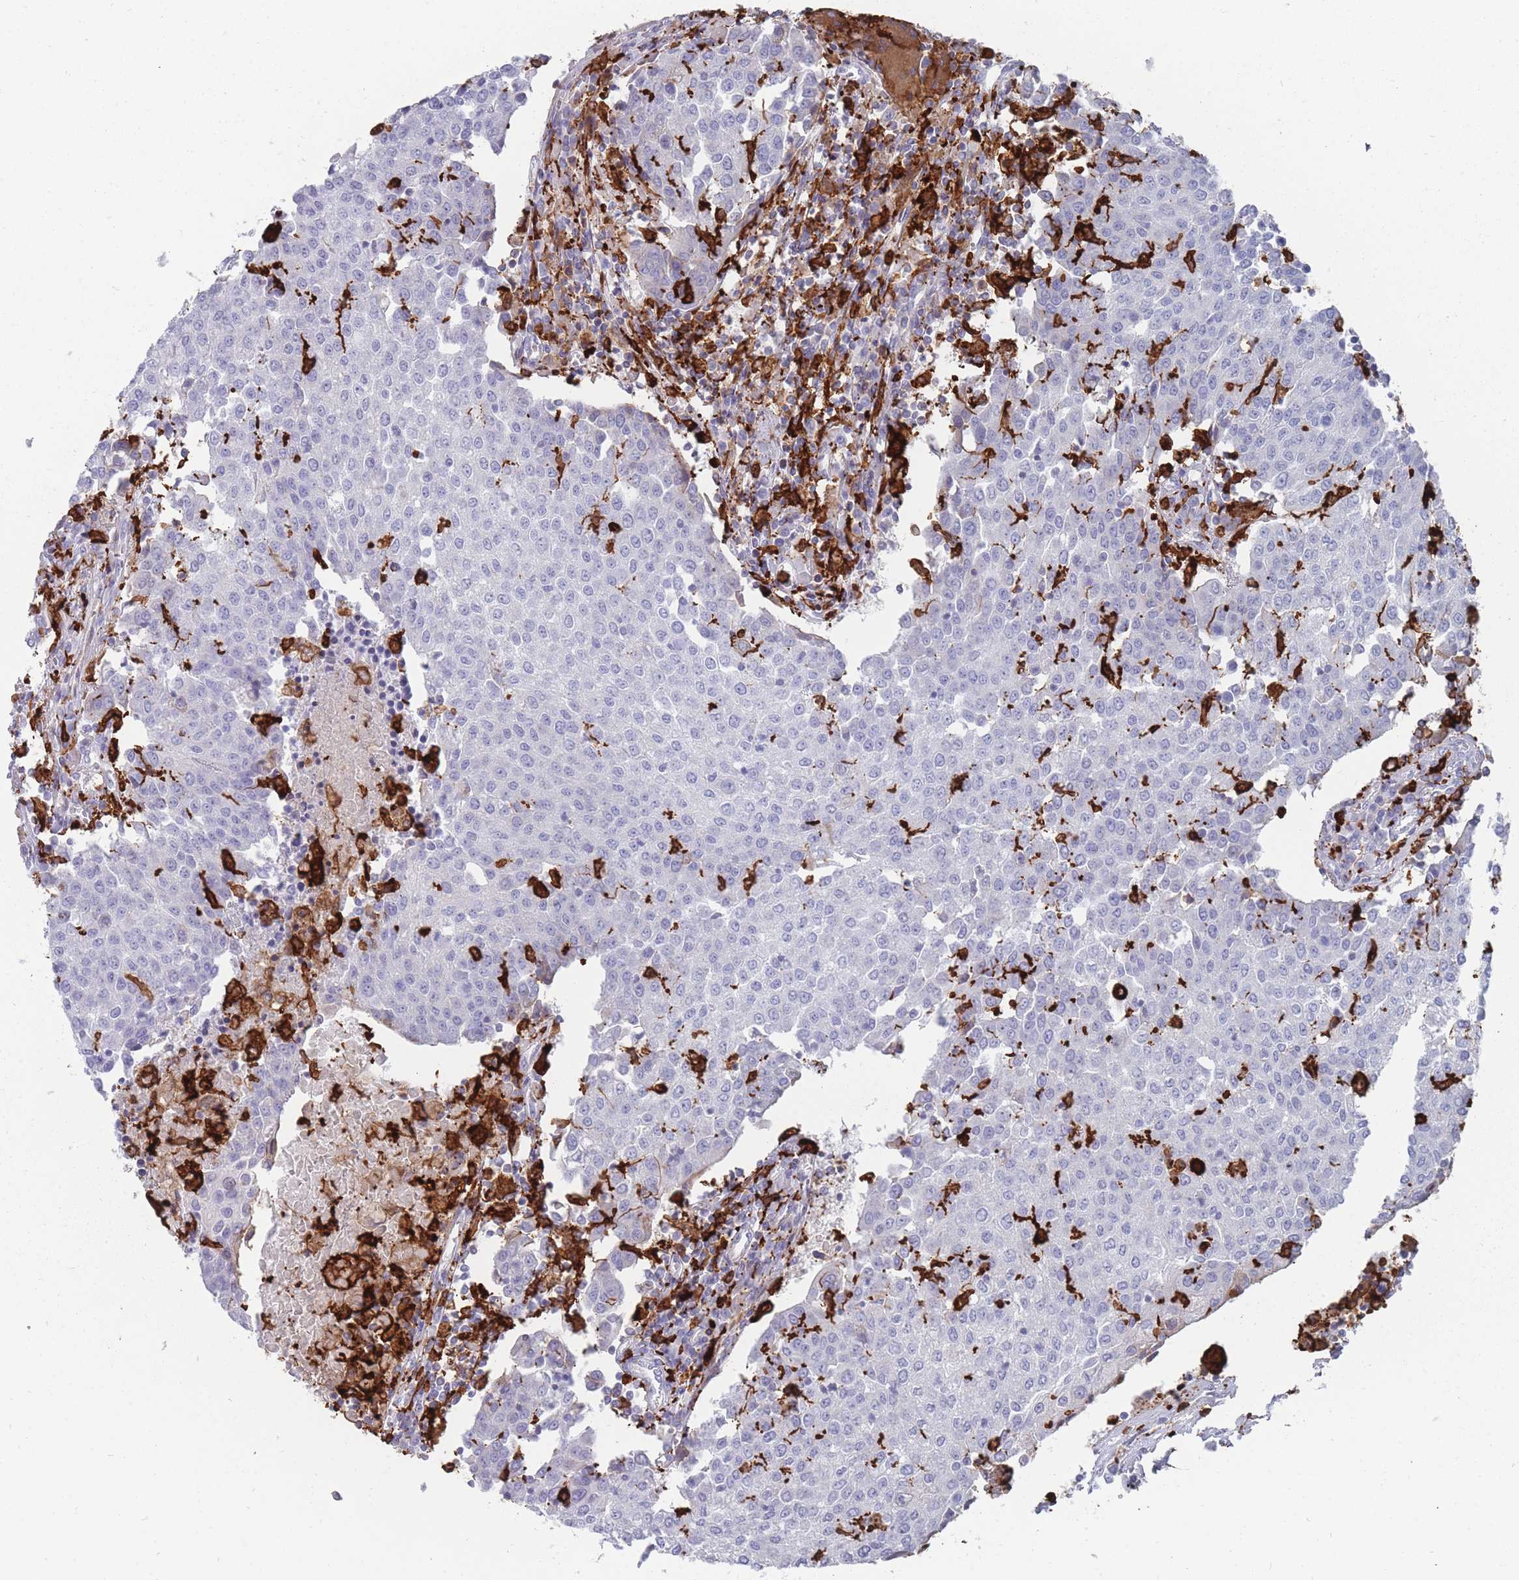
{"staining": {"intensity": "negative", "quantity": "none", "location": "none"}, "tissue": "urothelial cancer", "cell_type": "Tumor cells", "image_type": "cancer", "snomed": [{"axis": "morphology", "description": "Urothelial carcinoma, High grade"}, {"axis": "topography", "description": "Urinary bladder"}], "caption": "A photomicrograph of human urothelial cancer is negative for staining in tumor cells.", "gene": "AIF1", "patient": {"sex": "female", "age": 85}}